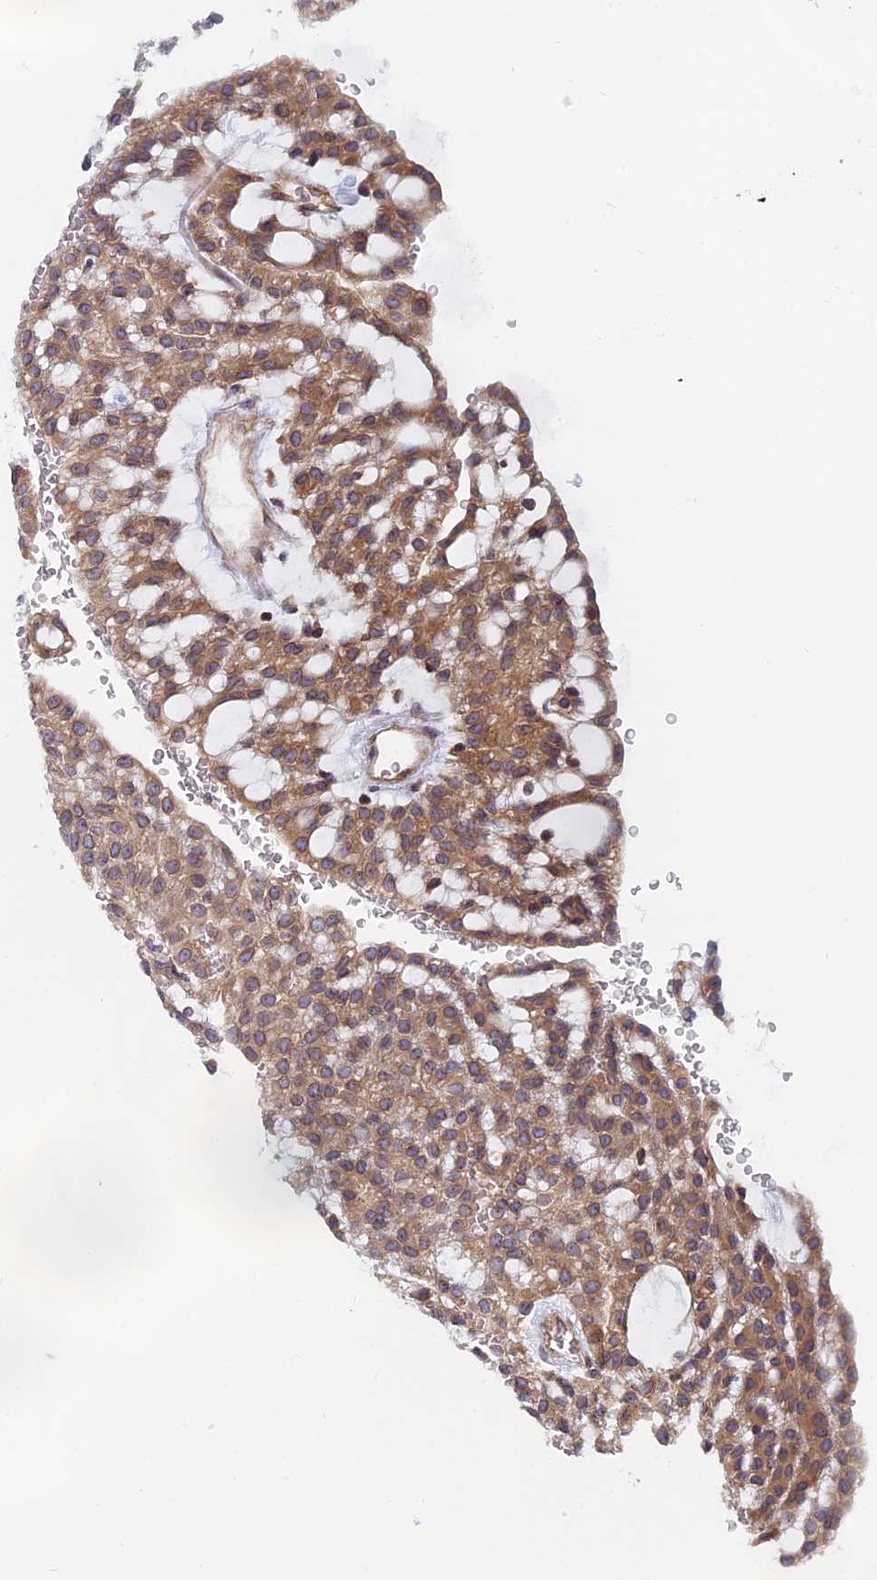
{"staining": {"intensity": "moderate", "quantity": ">75%", "location": "cytoplasmic/membranous"}, "tissue": "renal cancer", "cell_type": "Tumor cells", "image_type": "cancer", "snomed": [{"axis": "morphology", "description": "Adenocarcinoma, NOS"}, {"axis": "topography", "description": "Kidney"}], "caption": "Brown immunohistochemical staining in adenocarcinoma (renal) exhibits moderate cytoplasmic/membranous expression in about >75% of tumor cells.", "gene": "NAA10", "patient": {"sex": "male", "age": 63}}